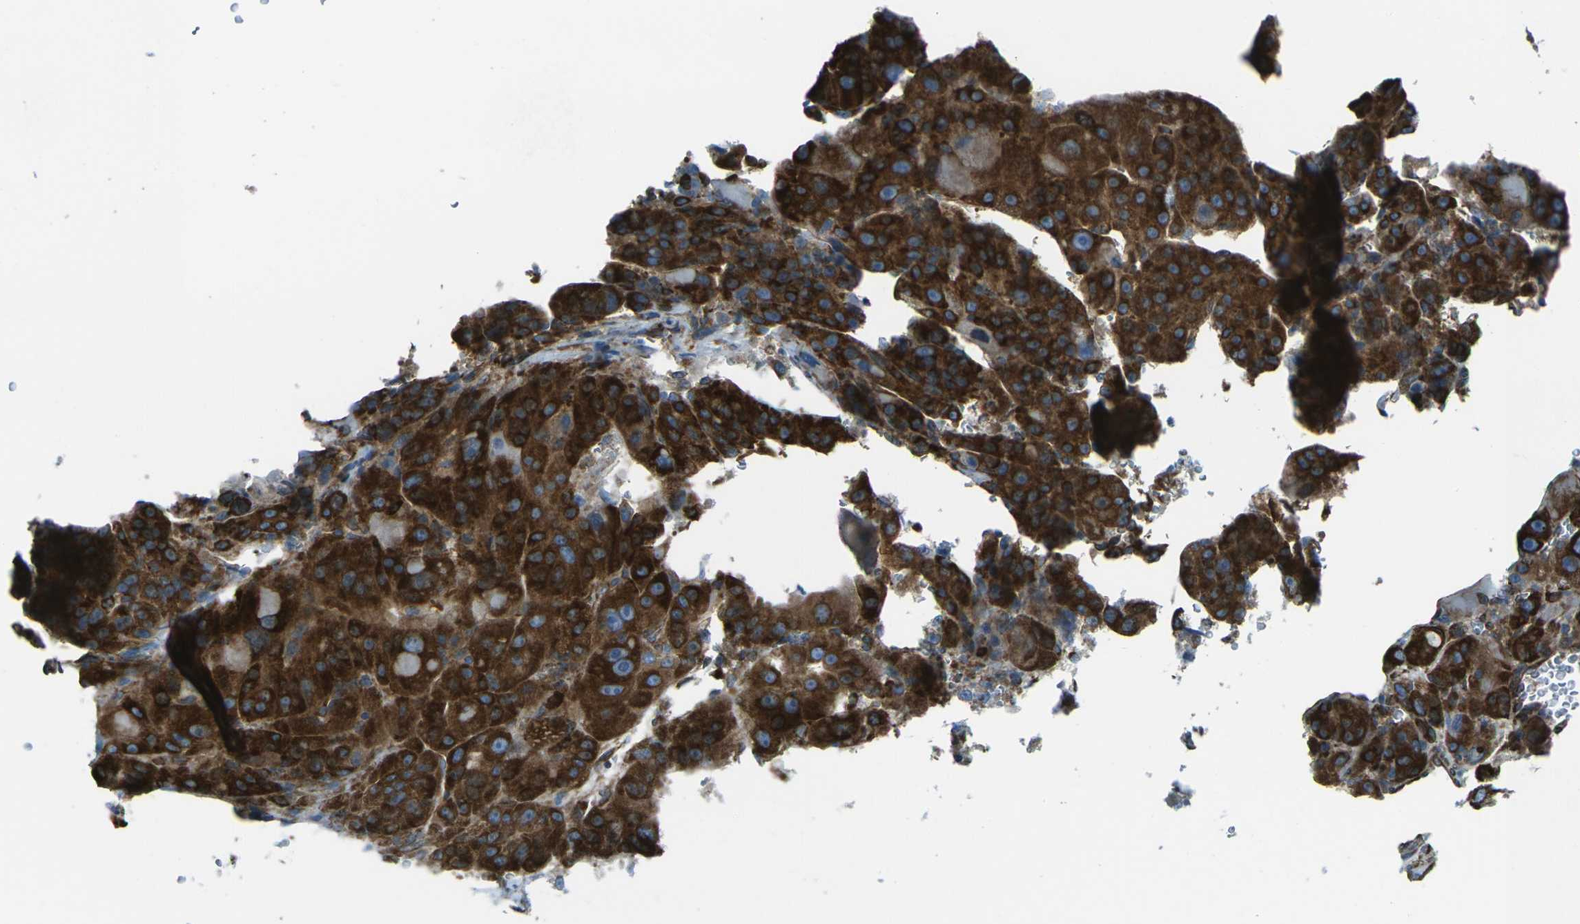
{"staining": {"intensity": "strong", "quantity": "25%-75%", "location": "cytoplasmic/membranous"}, "tissue": "liver cancer", "cell_type": "Tumor cells", "image_type": "cancer", "snomed": [{"axis": "morphology", "description": "Carcinoma, Hepatocellular, NOS"}, {"axis": "topography", "description": "Liver"}], "caption": "Liver cancer stained for a protein (brown) shows strong cytoplasmic/membranous positive positivity in approximately 25%-75% of tumor cells.", "gene": "CELSR2", "patient": {"sex": "male", "age": 76}}